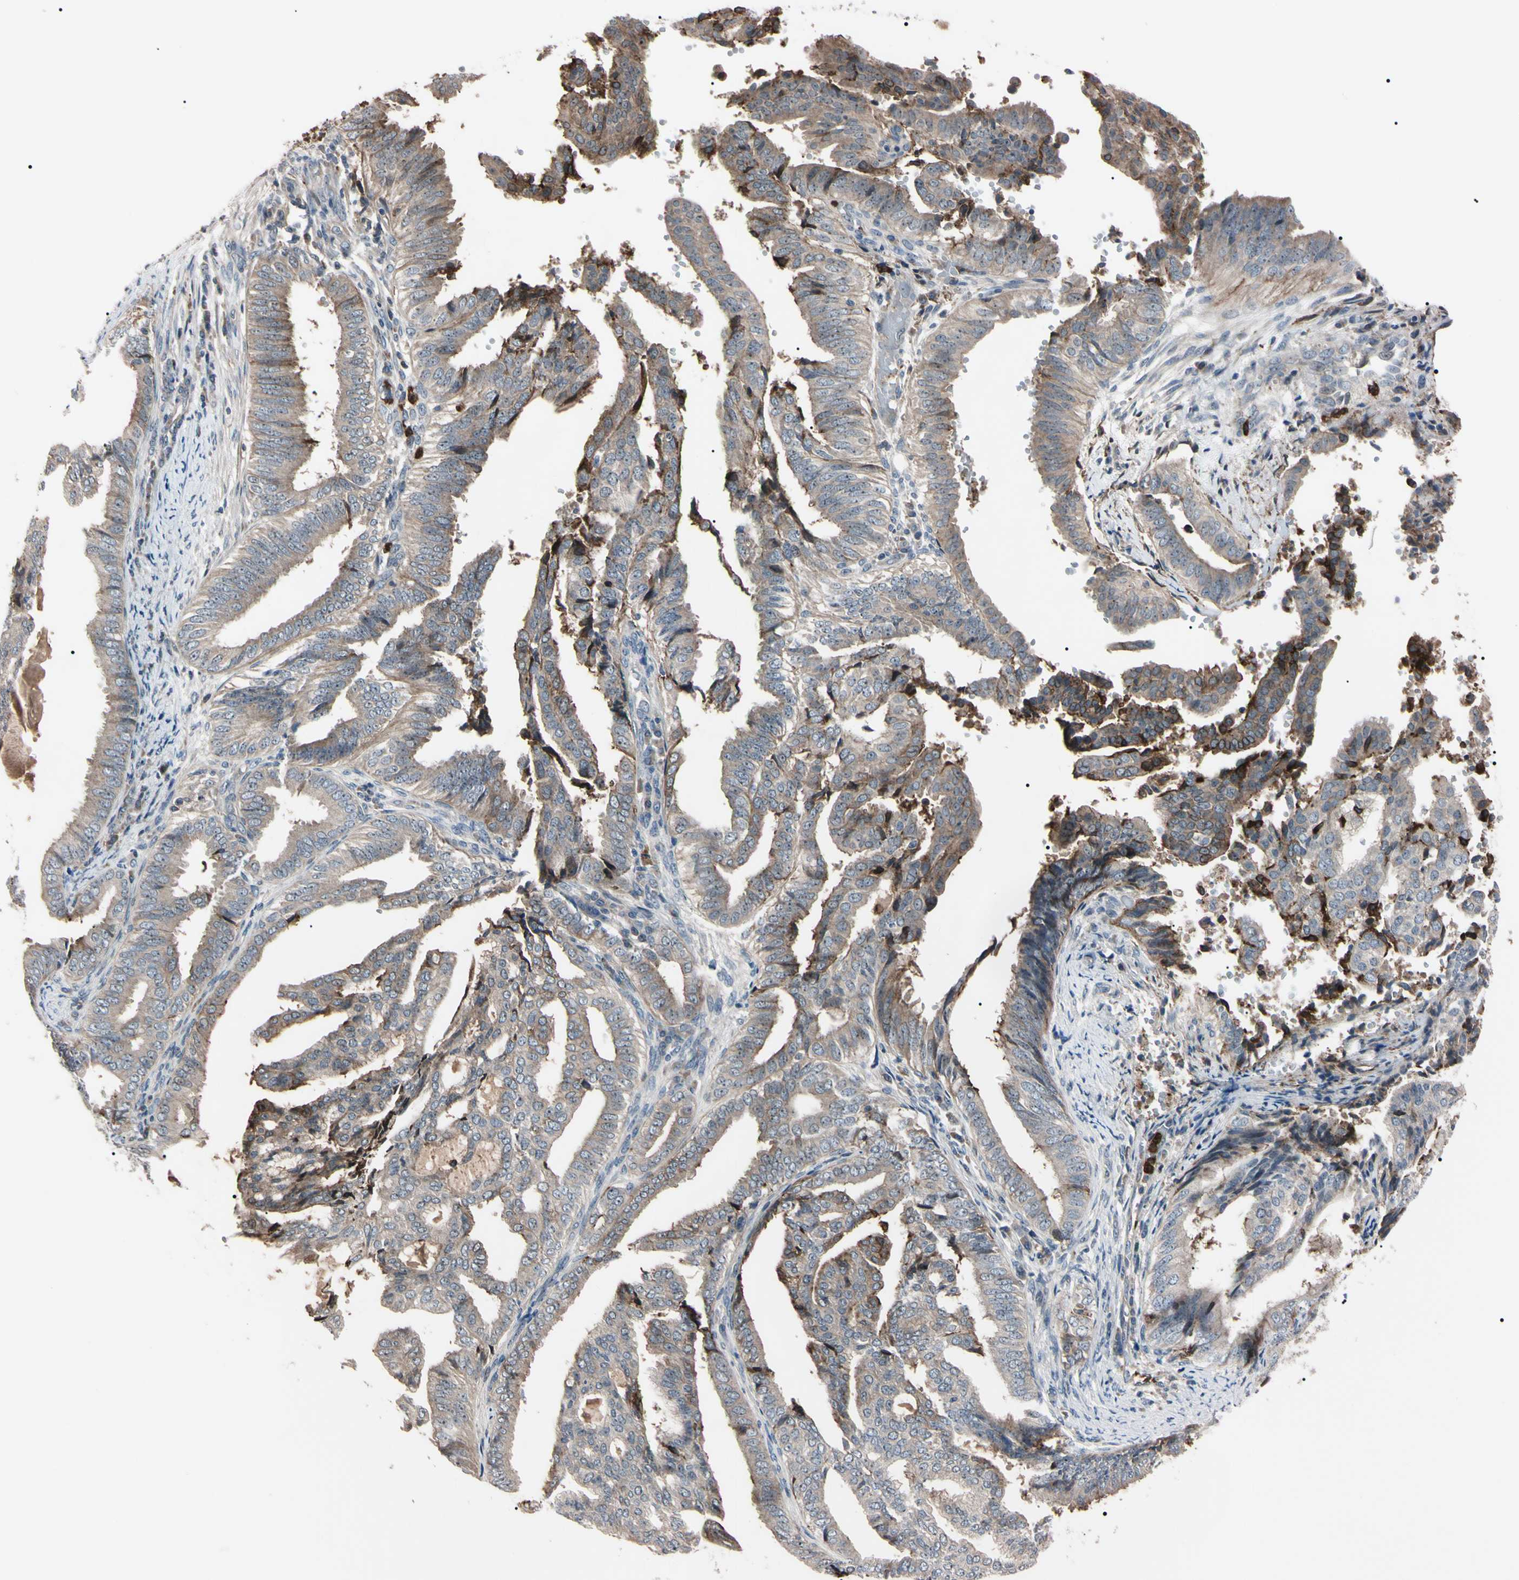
{"staining": {"intensity": "weak", "quantity": ">75%", "location": "cytoplasmic/membranous"}, "tissue": "endometrial cancer", "cell_type": "Tumor cells", "image_type": "cancer", "snomed": [{"axis": "morphology", "description": "Adenocarcinoma, NOS"}, {"axis": "topography", "description": "Endometrium"}], "caption": "Weak cytoplasmic/membranous expression is seen in about >75% of tumor cells in endometrial cancer.", "gene": "TRAF5", "patient": {"sex": "female", "age": 58}}